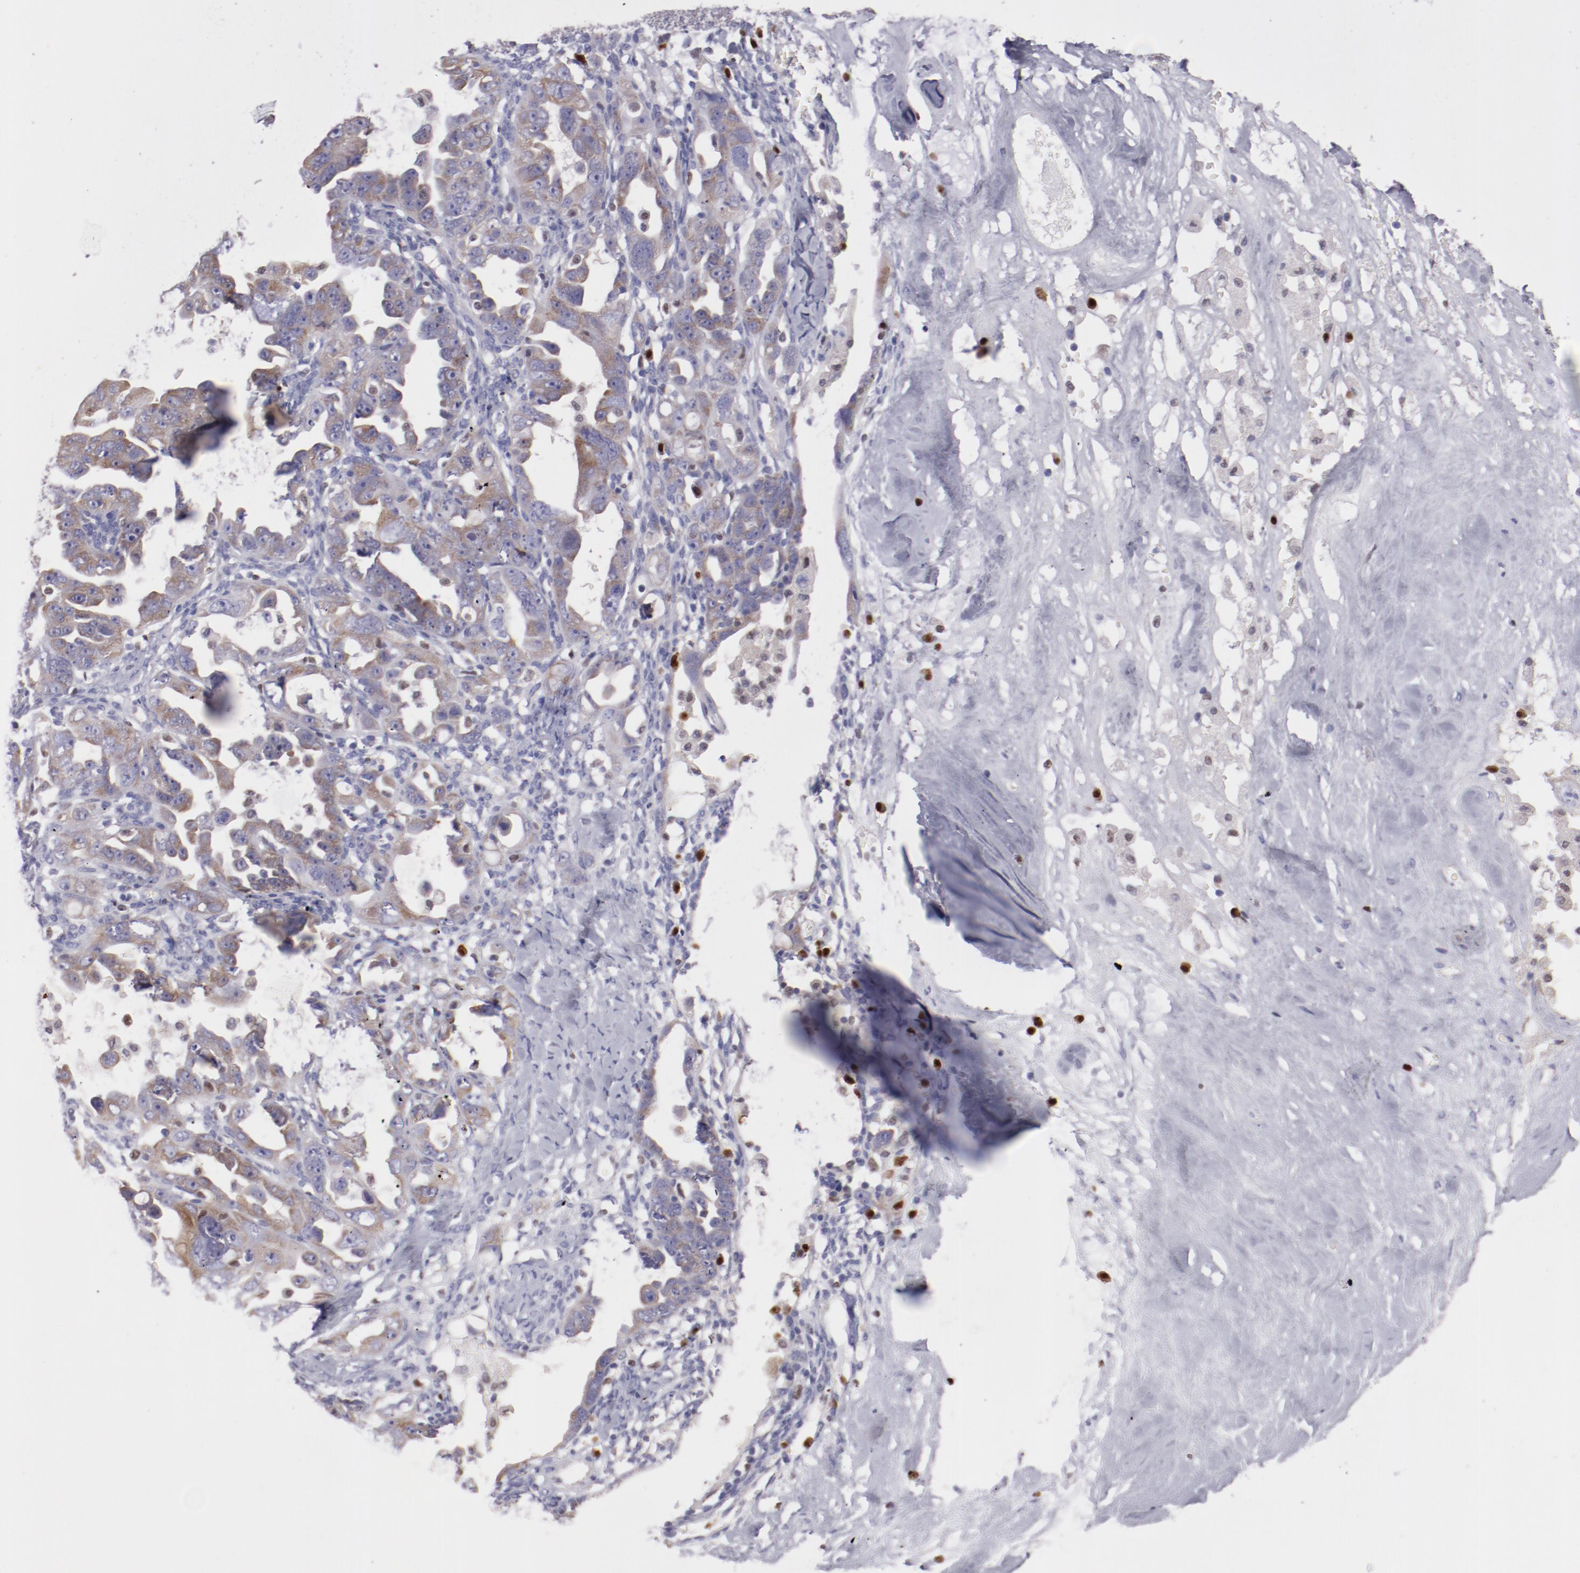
{"staining": {"intensity": "weak", "quantity": ">75%", "location": "cytoplasmic/membranous"}, "tissue": "ovarian cancer", "cell_type": "Tumor cells", "image_type": "cancer", "snomed": [{"axis": "morphology", "description": "Cystadenocarcinoma, serous, NOS"}, {"axis": "topography", "description": "Ovary"}], "caption": "Immunohistochemistry (IHC) (DAB (3,3'-diaminobenzidine)) staining of ovarian cancer shows weak cytoplasmic/membranous protein staining in approximately >75% of tumor cells. The staining was performed using DAB (3,3'-diaminobenzidine), with brown indicating positive protein expression. Nuclei are stained blue with hematoxylin.", "gene": "IRF8", "patient": {"sex": "female", "age": 66}}